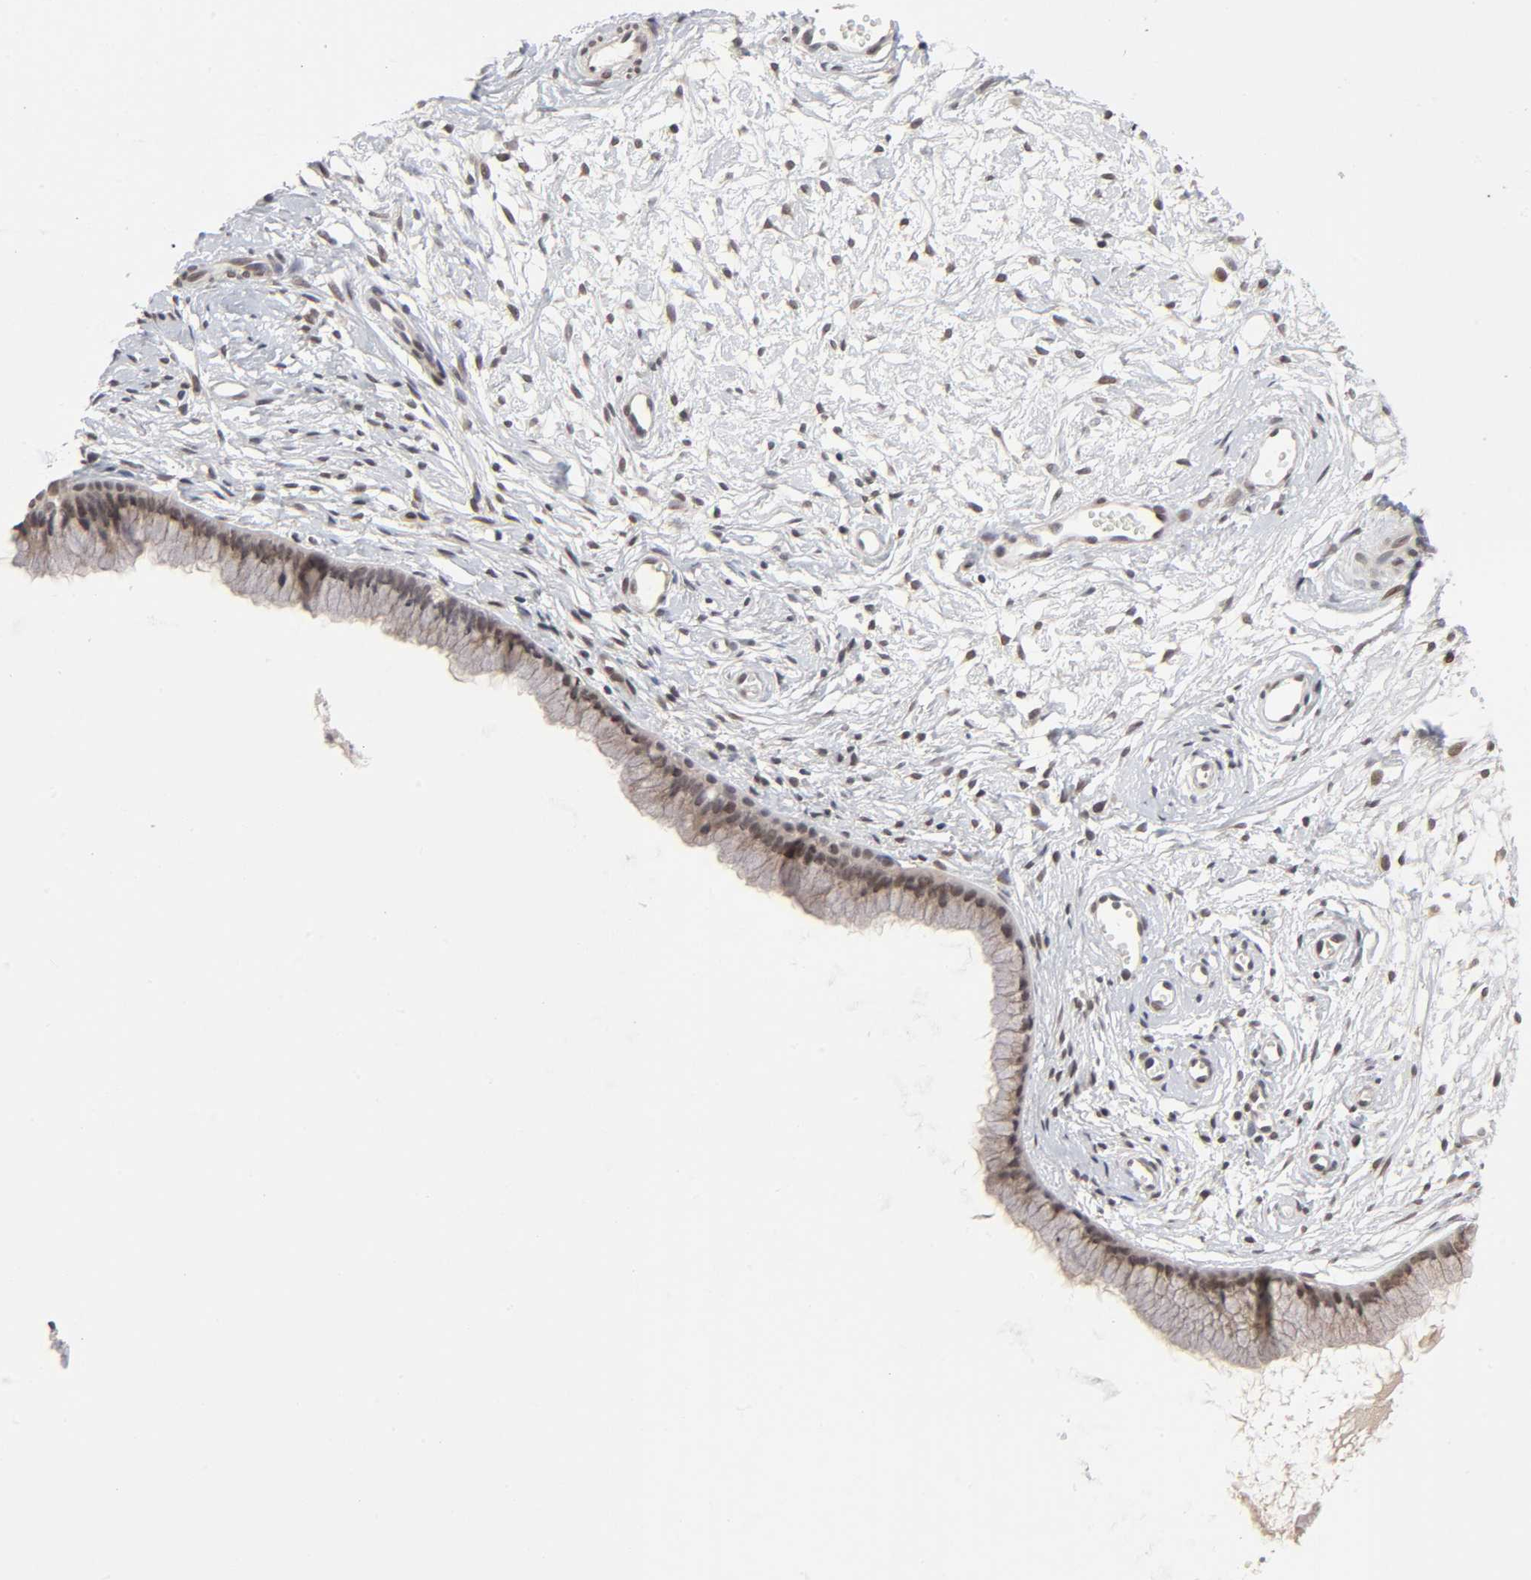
{"staining": {"intensity": "moderate", "quantity": ">75%", "location": "cytoplasmic/membranous,nuclear"}, "tissue": "cervix", "cell_type": "Glandular cells", "image_type": "normal", "snomed": [{"axis": "morphology", "description": "Normal tissue, NOS"}, {"axis": "topography", "description": "Cervix"}], "caption": "Immunohistochemical staining of normal human cervix demonstrates moderate cytoplasmic/membranous,nuclear protein expression in about >75% of glandular cells.", "gene": "EP300", "patient": {"sex": "female", "age": 39}}